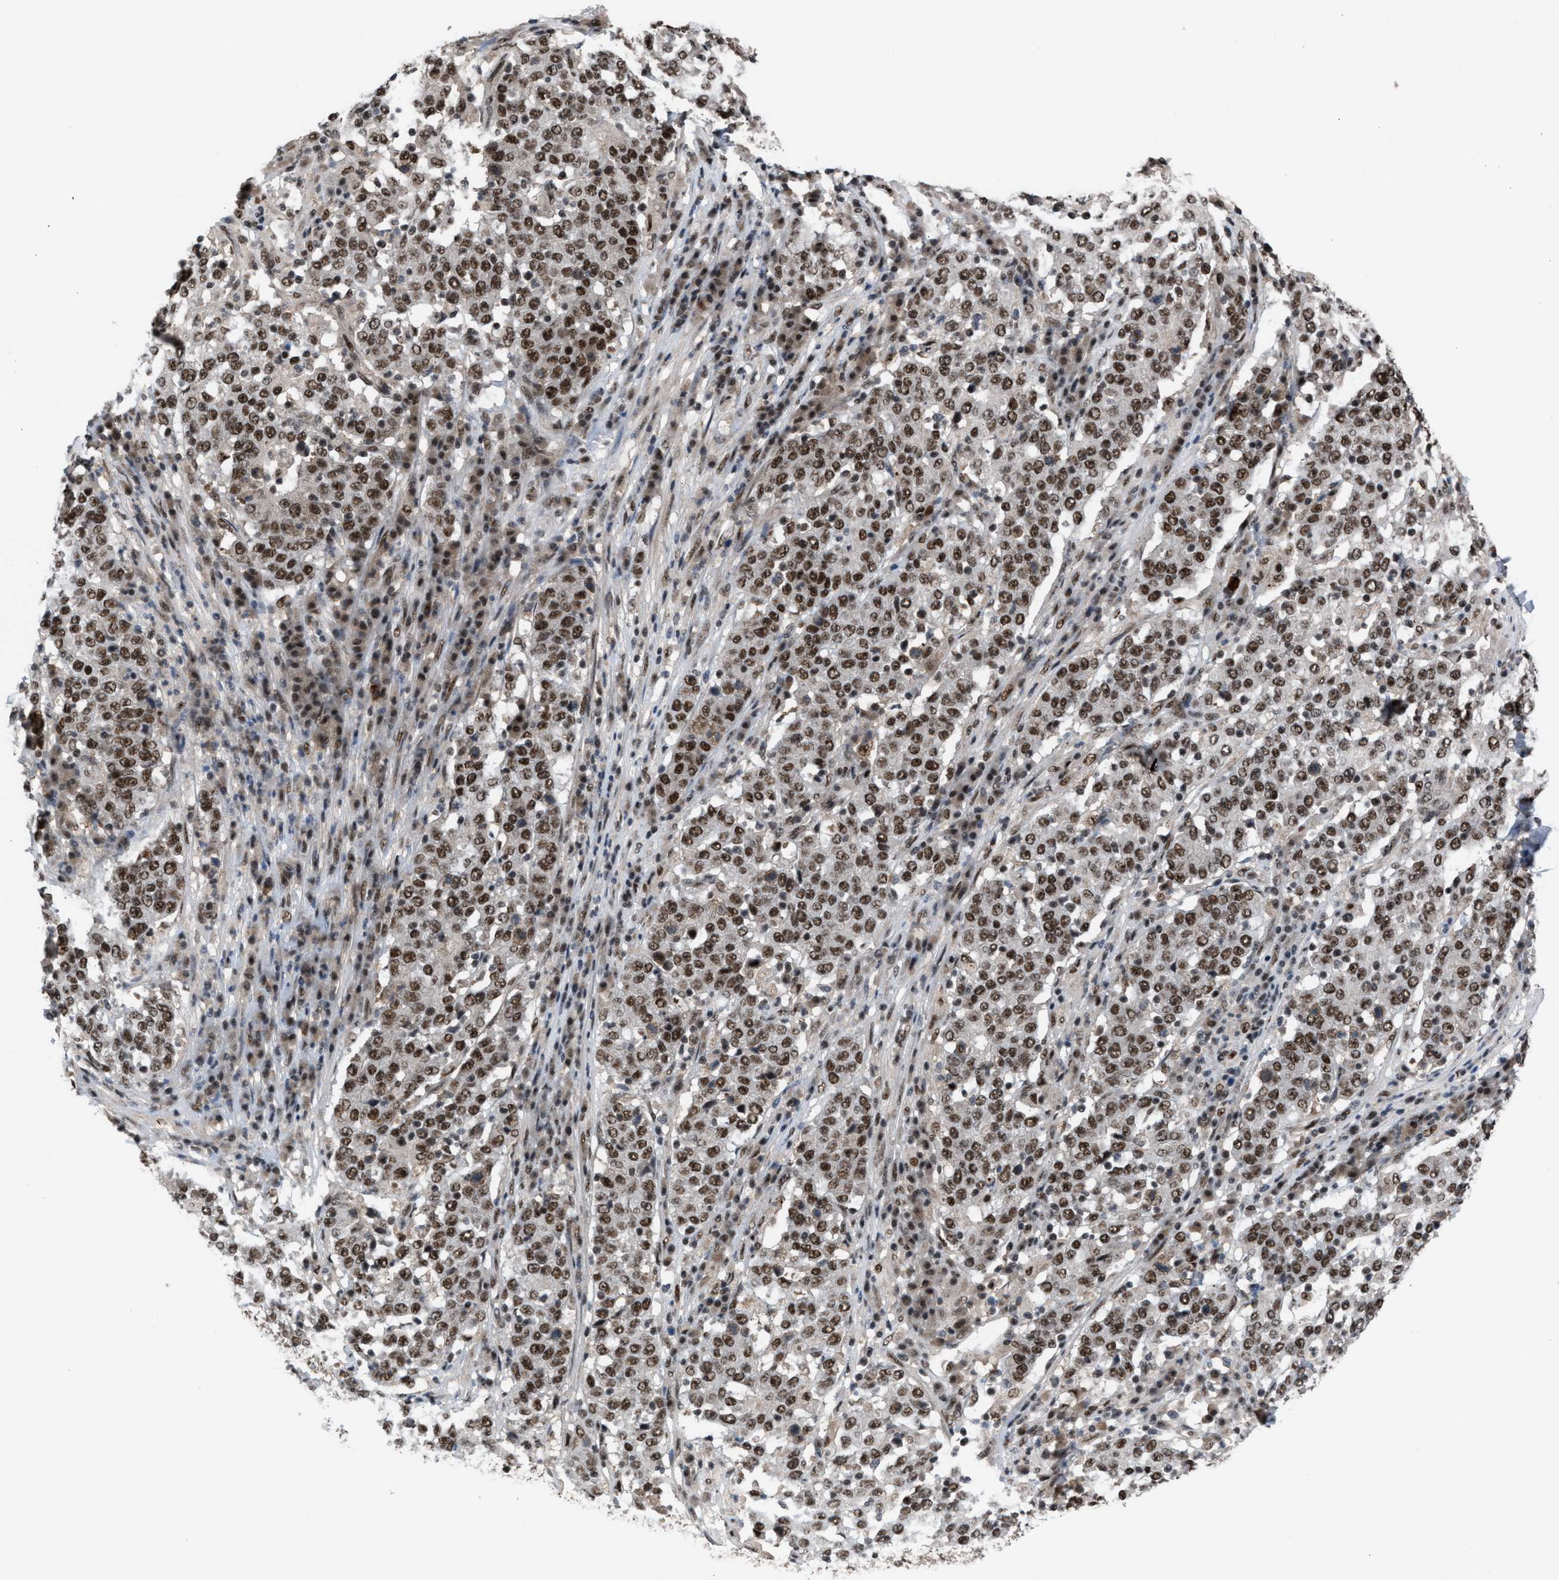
{"staining": {"intensity": "strong", "quantity": ">75%", "location": "nuclear"}, "tissue": "stomach cancer", "cell_type": "Tumor cells", "image_type": "cancer", "snomed": [{"axis": "morphology", "description": "Adenocarcinoma, NOS"}, {"axis": "topography", "description": "Stomach"}], "caption": "Immunohistochemistry histopathology image of adenocarcinoma (stomach) stained for a protein (brown), which reveals high levels of strong nuclear staining in about >75% of tumor cells.", "gene": "PRPF4", "patient": {"sex": "male", "age": 59}}